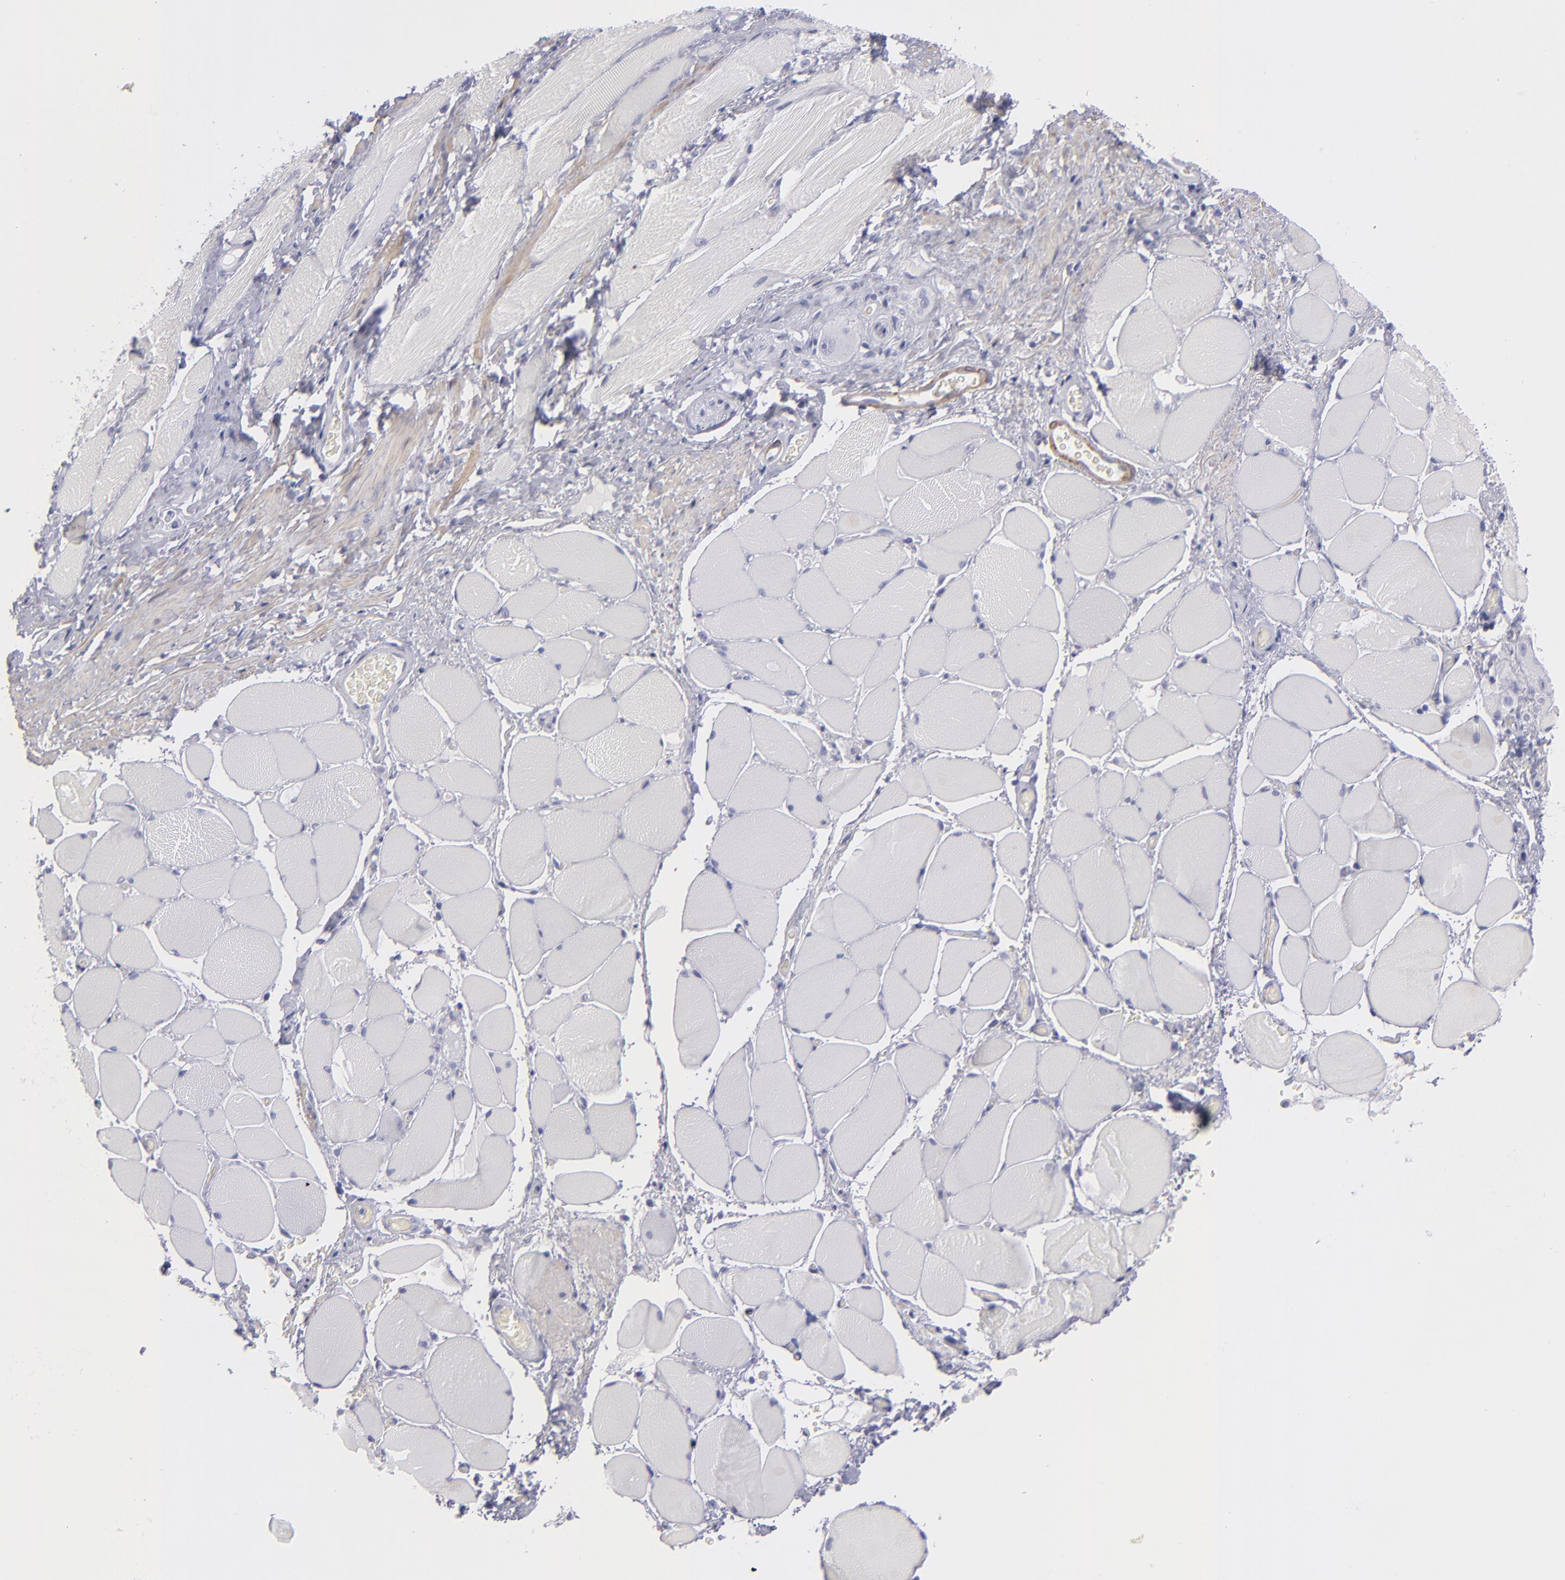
{"staining": {"intensity": "negative", "quantity": "none", "location": "none"}, "tissue": "esophagus", "cell_type": "Squamous epithelial cells", "image_type": "normal", "snomed": [{"axis": "morphology", "description": "Normal tissue, NOS"}, {"axis": "topography", "description": "Esophagus"}], "caption": "Immunohistochemistry of benign human esophagus displays no positivity in squamous epithelial cells.", "gene": "MYH11", "patient": {"sex": "female", "age": 61}}